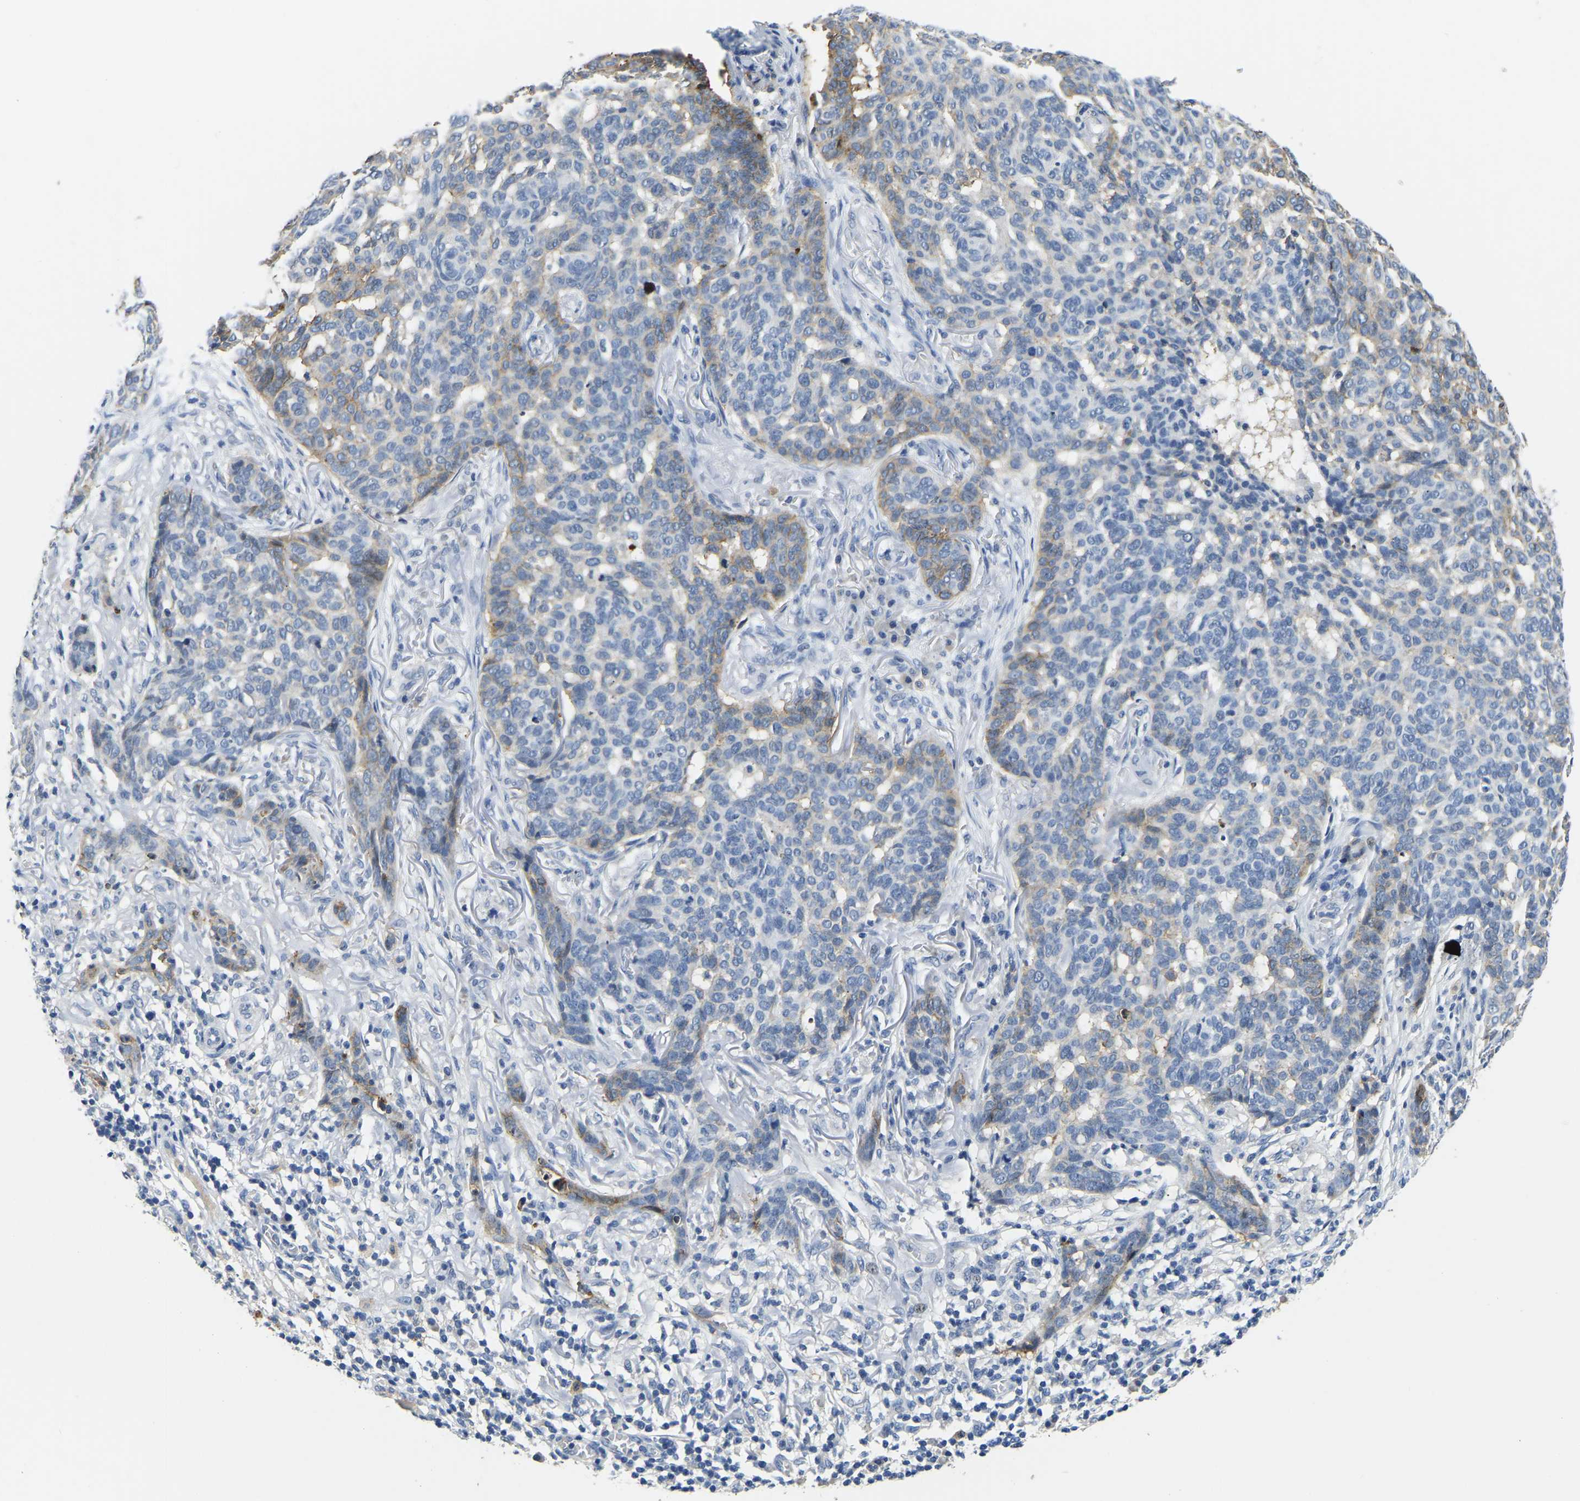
{"staining": {"intensity": "moderate", "quantity": "<25%", "location": "cytoplasmic/membranous"}, "tissue": "skin cancer", "cell_type": "Tumor cells", "image_type": "cancer", "snomed": [{"axis": "morphology", "description": "Basal cell carcinoma"}, {"axis": "topography", "description": "Skin"}], "caption": "High-magnification brightfield microscopy of skin cancer (basal cell carcinoma) stained with DAB (brown) and counterstained with hematoxylin (blue). tumor cells exhibit moderate cytoplasmic/membranous expression is present in approximately<25% of cells.", "gene": "ITGA2", "patient": {"sex": "male", "age": 85}}